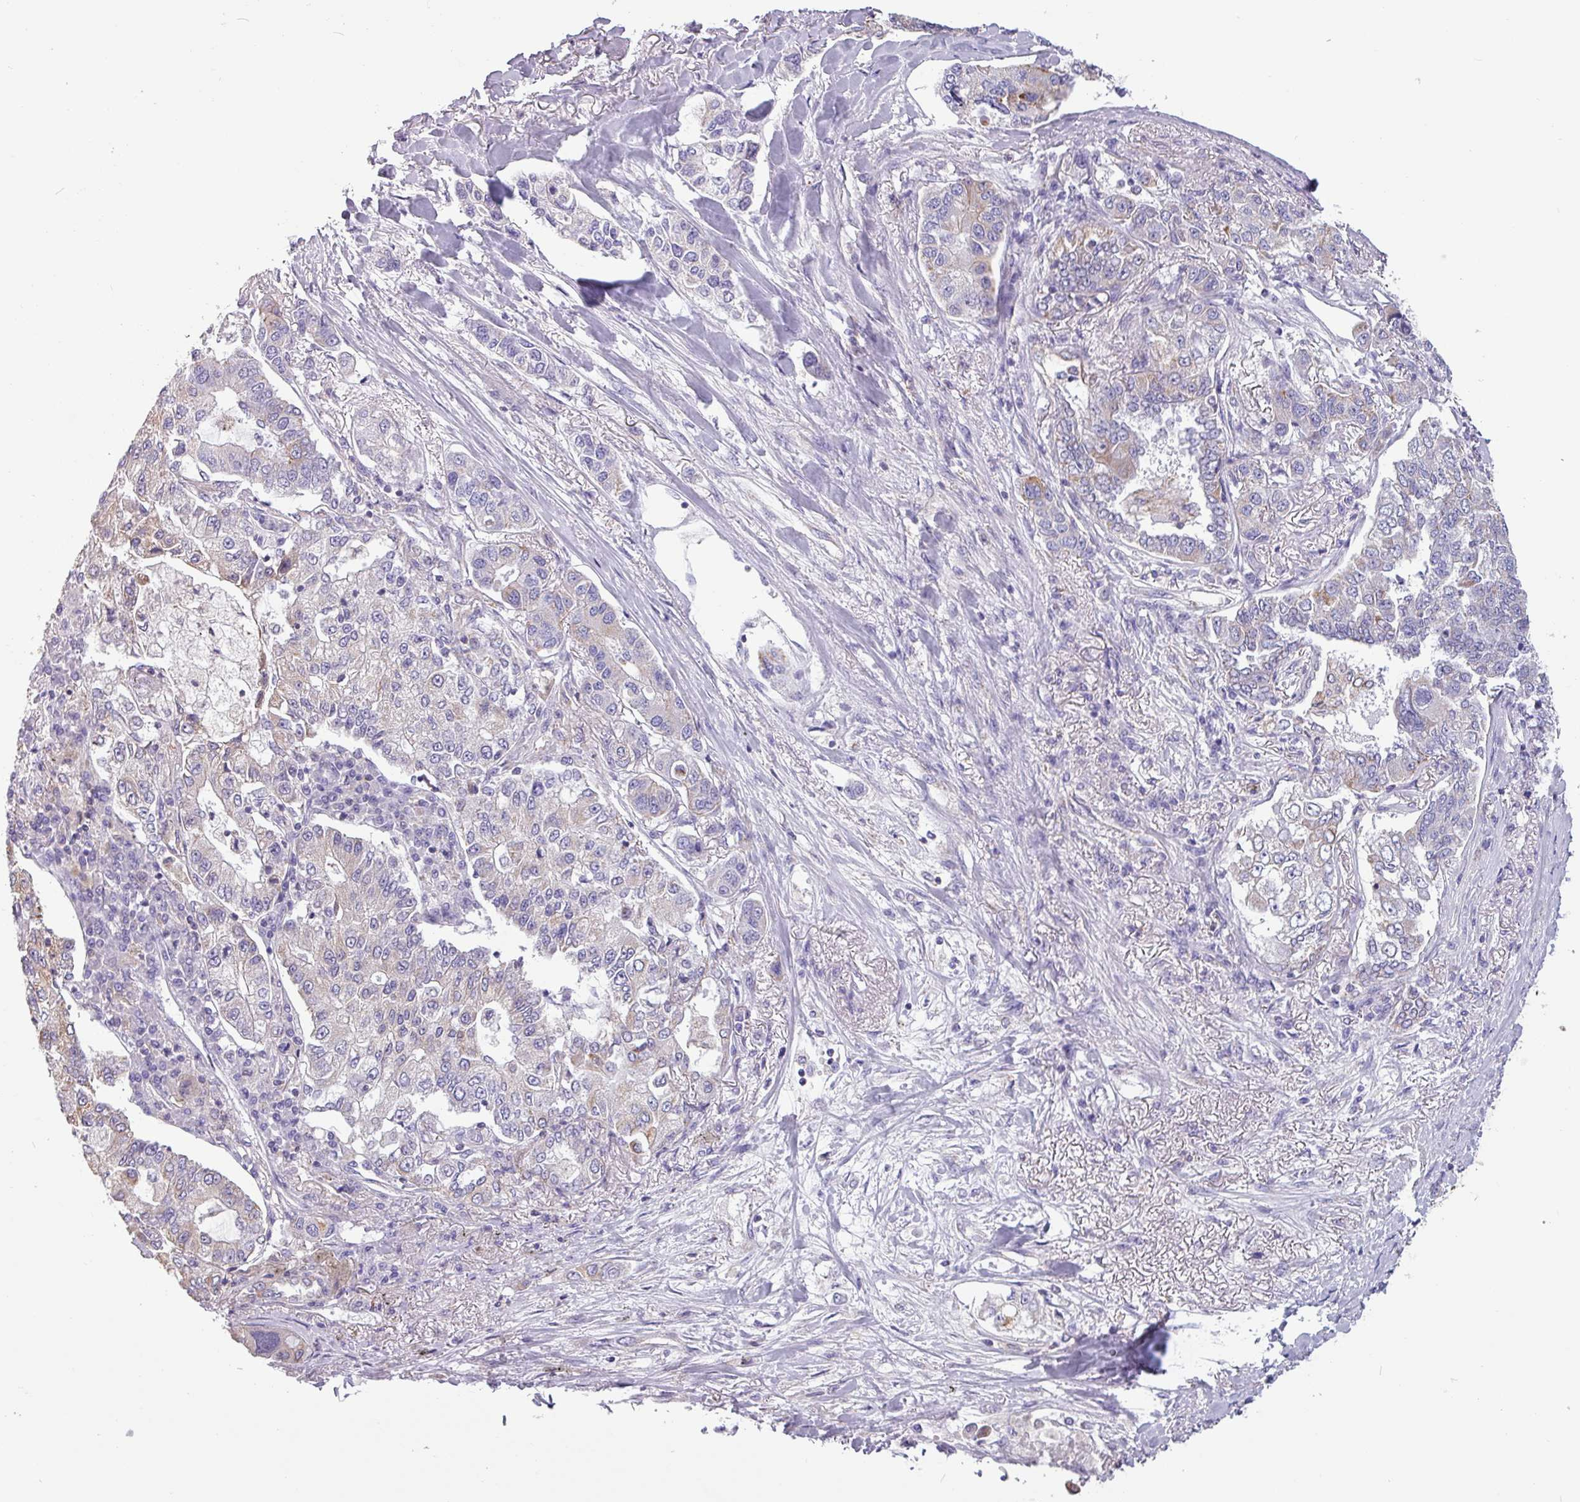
{"staining": {"intensity": "weak", "quantity": "<25%", "location": "cytoplasmic/membranous"}, "tissue": "lung cancer", "cell_type": "Tumor cells", "image_type": "cancer", "snomed": [{"axis": "morphology", "description": "Adenocarcinoma, NOS"}, {"axis": "topography", "description": "Lung"}], "caption": "The image demonstrates no staining of tumor cells in lung cancer (adenocarcinoma).", "gene": "CAMK1", "patient": {"sex": "male", "age": 49}}